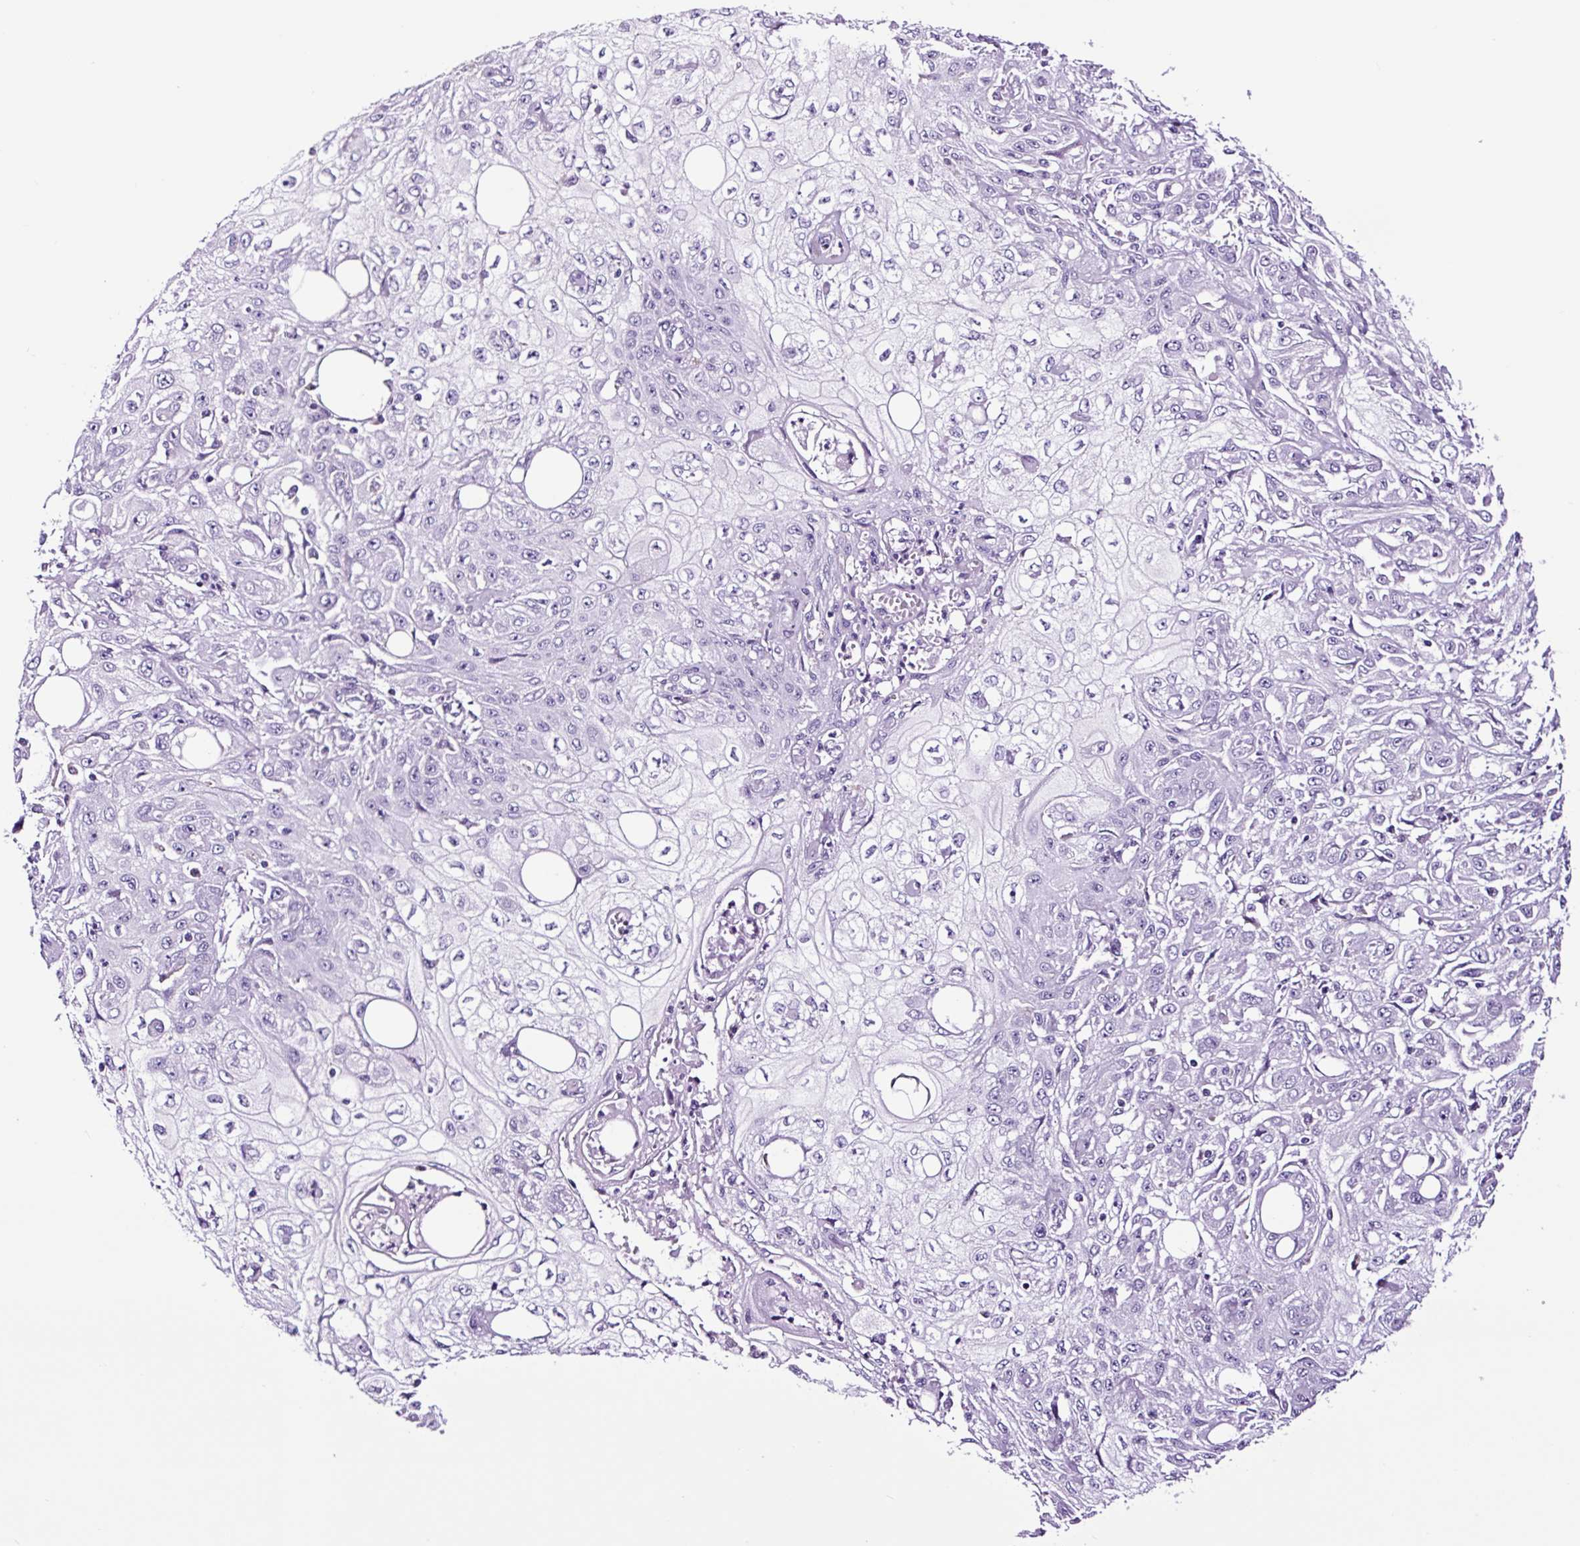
{"staining": {"intensity": "negative", "quantity": "none", "location": "none"}, "tissue": "skin cancer", "cell_type": "Tumor cells", "image_type": "cancer", "snomed": [{"axis": "morphology", "description": "Squamous cell carcinoma, NOS"}, {"axis": "morphology", "description": "Squamous cell carcinoma, metastatic, NOS"}, {"axis": "topography", "description": "Skin"}, {"axis": "topography", "description": "Lymph node"}], "caption": "Immunohistochemical staining of human skin cancer (metastatic squamous cell carcinoma) shows no significant staining in tumor cells.", "gene": "FBXL7", "patient": {"sex": "male", "age": 75}}